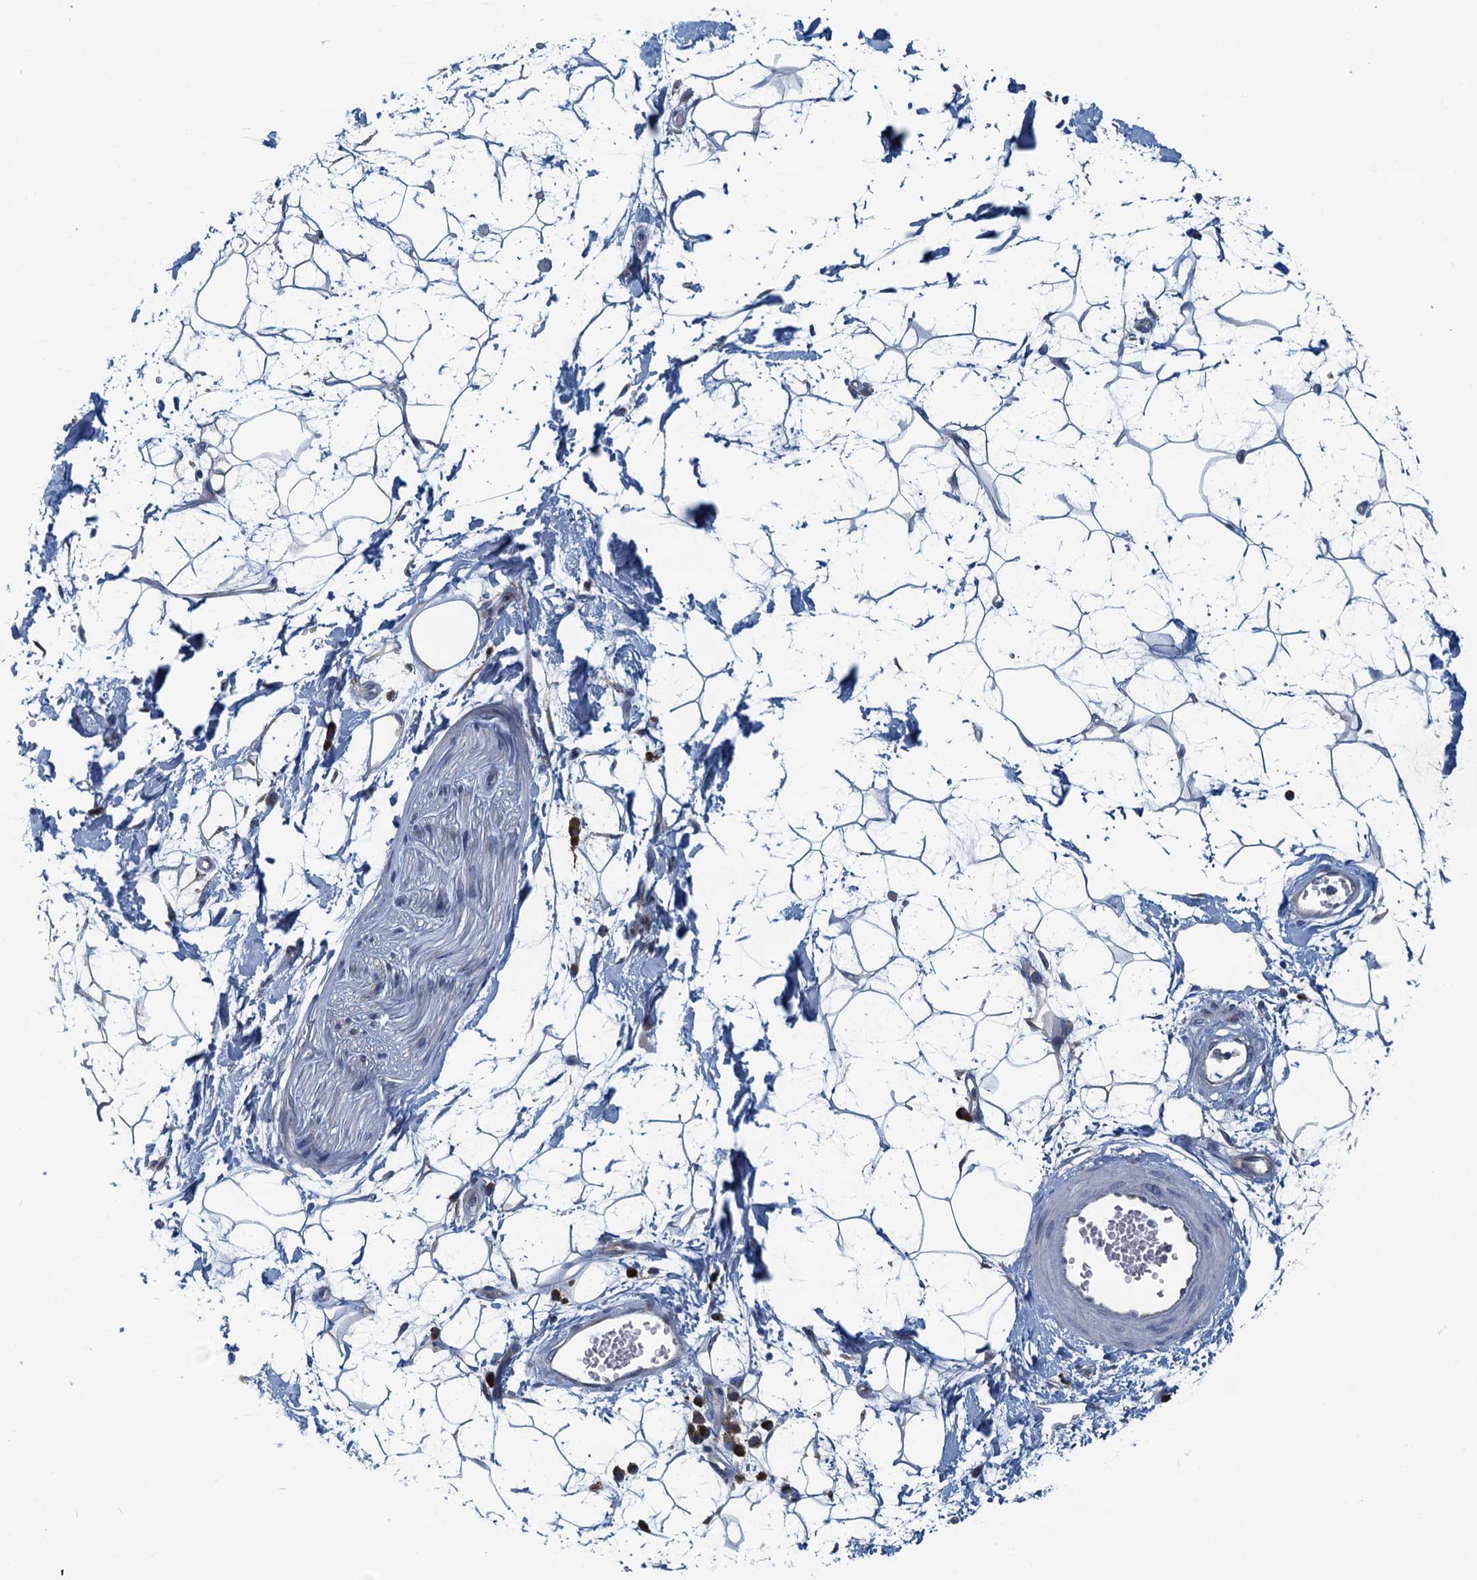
{"staining": {"intensity": "negative", "quantity": "none", "location": "none"}, "tissue": "adipose tissue", "cell_type": "Adipocytes", "image_type": "normal", "snomed": [{"axis": "morphology", "description": "Normal tissue, NOS"}, {"axis": "topography", "description": "Soft tissue"}], "caption": "An immunohistochemistry (IHC) micrograph of unremarkable adipose tissue is shown. There is no staining in adipocytes of adipose tissue. Brightfield microscopy of immunohistochemistry stained with DAB (3,3'-diaminobenzidine) (brown) and hematoxylin (blue), captured at high magnification.", "gene": "MYDGF", "patient": {"sex": "male", "age": 72}}